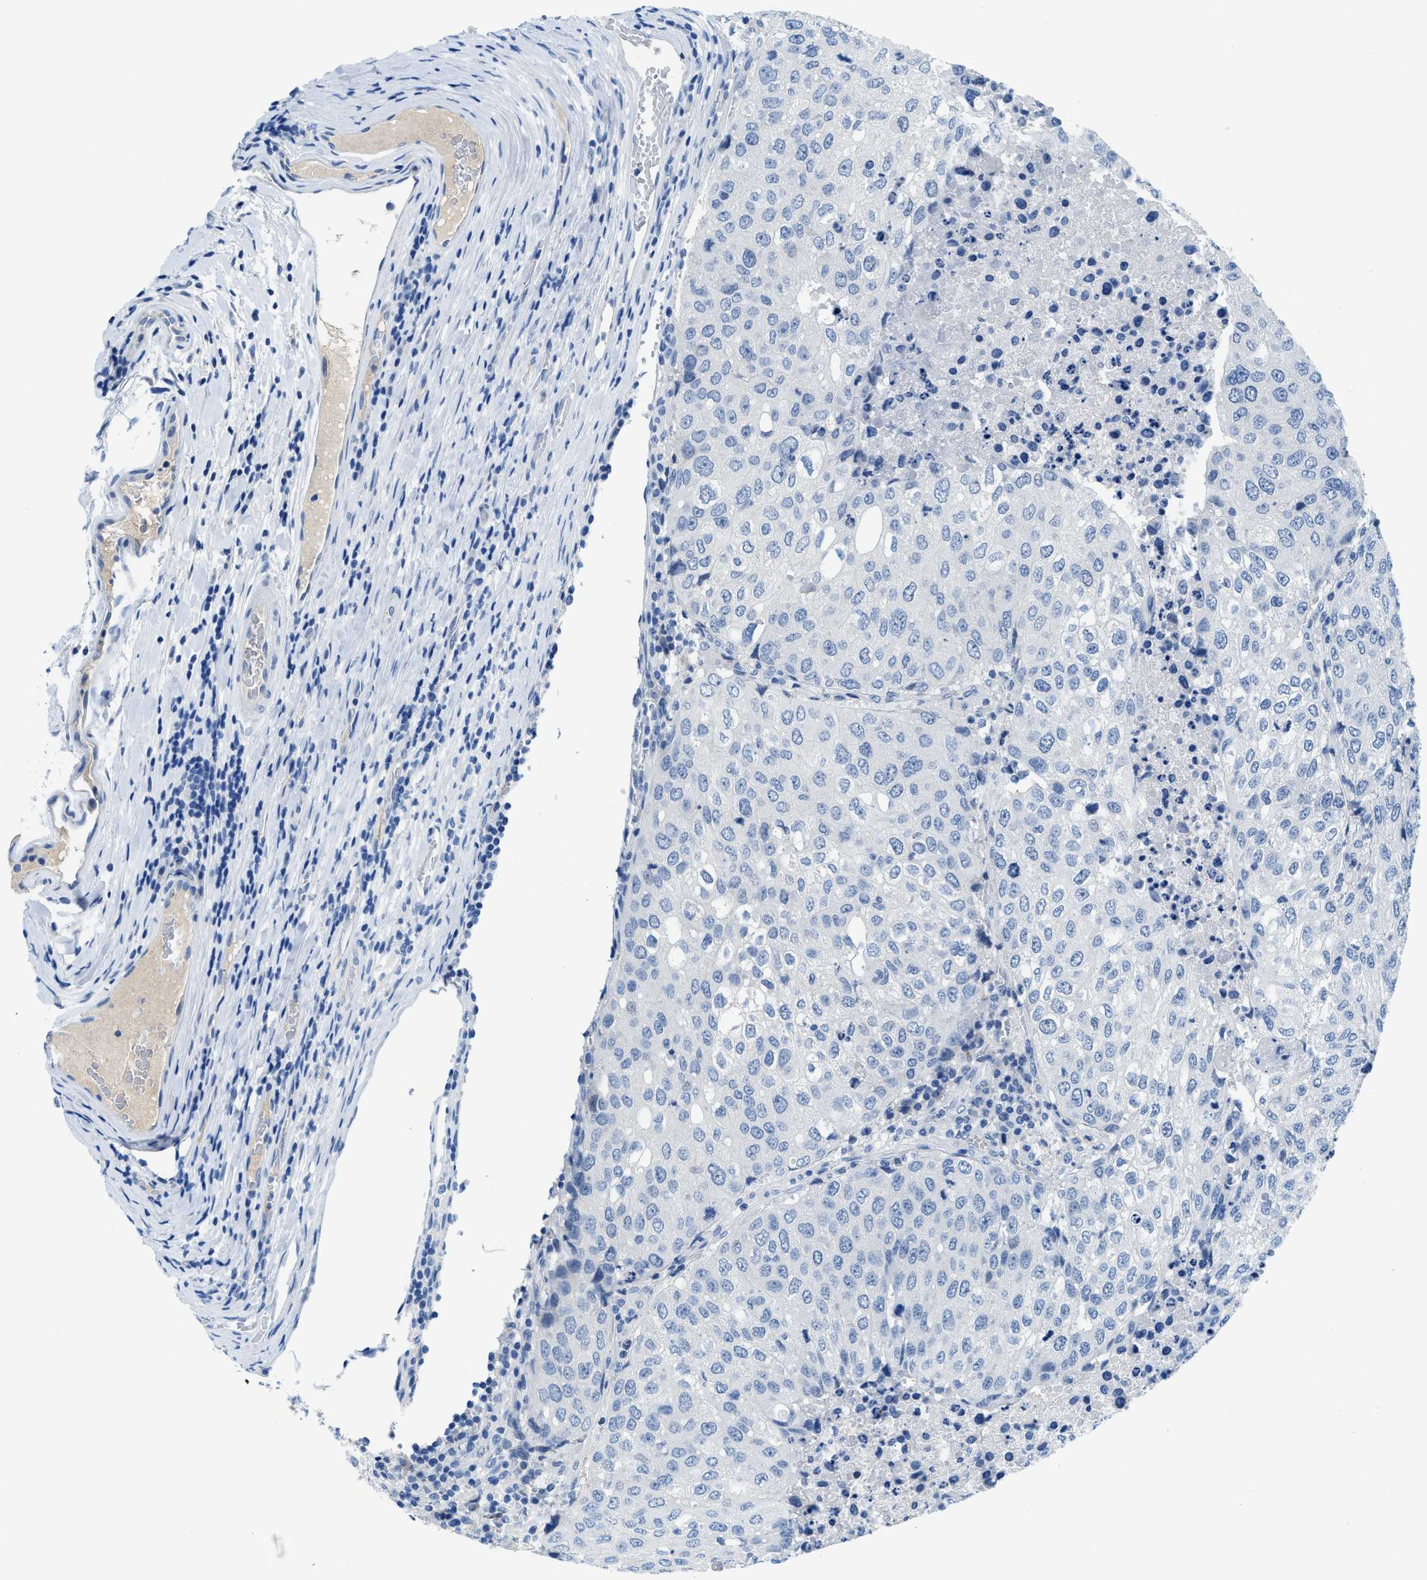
{"staining": {"intensity": "negative", "quantity": "none", "location": "none"}, "tissue": "urothelial cancer", "cell_type": "Tumor cells", "image_type": "cancer", "snomed": [{"axis": "morphology", "description": "Urothelial carcinoma, High grade"}, {"axis": "topography", "description": "Lymph node"}, {"axis": "topography", "description": "Urinary bladder"}], "caption": "The micrograph demonstrates no significant positivity in tumor cells of urothelial carcinoma (high-grade).", "gene": "MBL2", "patient": {"sex": "male", "age": 51}}